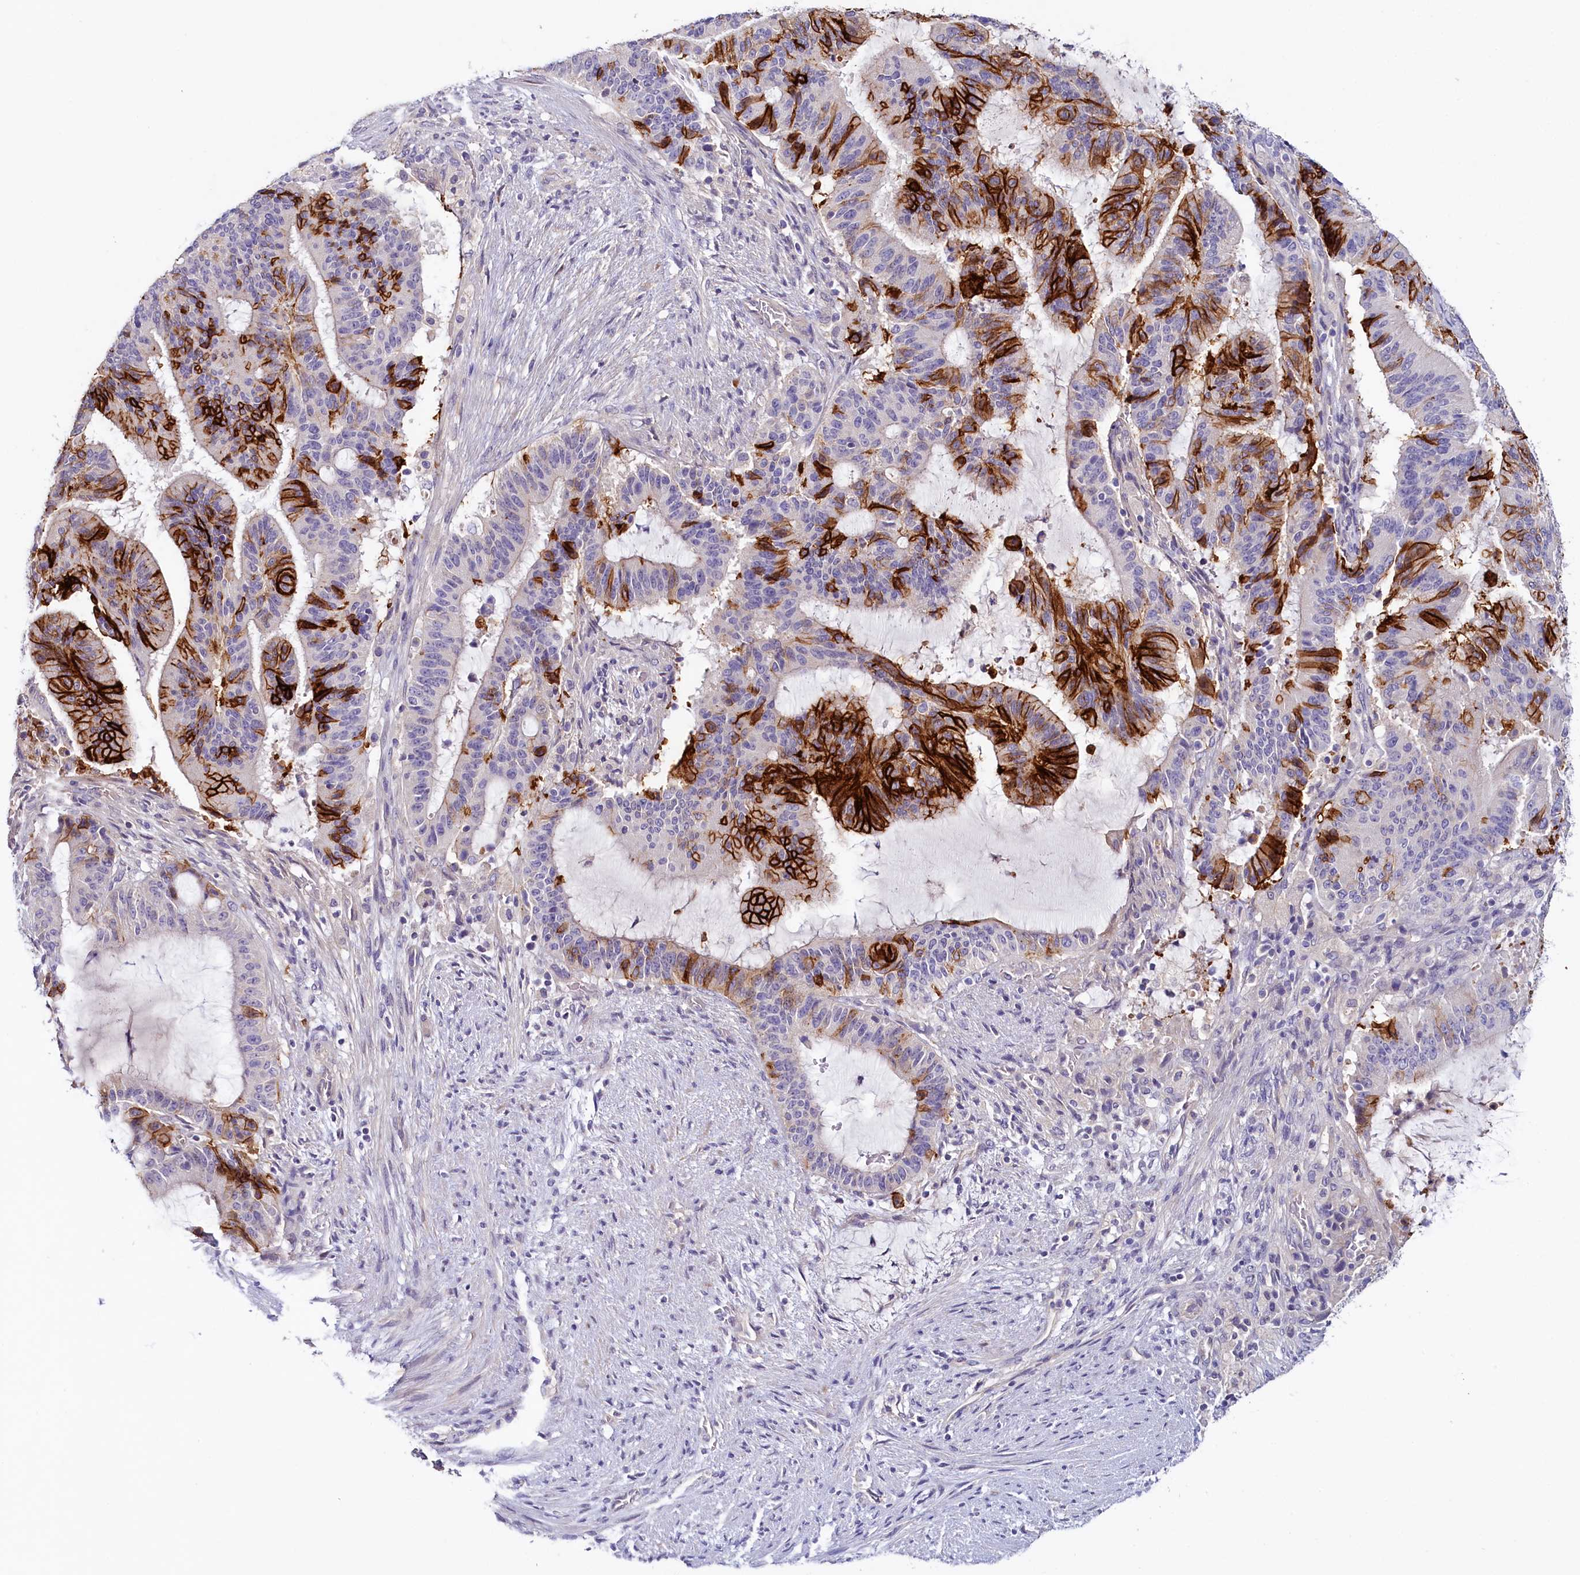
{"staining": {"intensity": "strong", "quantity": "<25%", "location": "cytoplasmic/membranous"}, "tissue": "liver cancer", "cell_type": "Tumor cells", "image_type": "cancer", "snomed": [{"axis": "morphology", "description": "Normal tissue, NOS"}, {"axis": "morphology", "description": "Cholangiocarcinoma"}, {"axis": "topography", "description": "Liver"}, {"axis": "topography", "description": "Peripheral nerve tissue"}], "caption": "Immunohistochemistry (IHC) staining of liver cholangiocarcinoma, which displays medium levels of strong cytoplasmic/membranous expression in approximately <25% of tumor cells indicating strong cytoplasmic/membranous protein positivity. The staining was performed using DAB (brown) for protein detection and nuclei were counterstained in hematoxylin (blue).", "gene": "PDE6D", "patient": {"sex": "female", "age": 73}}